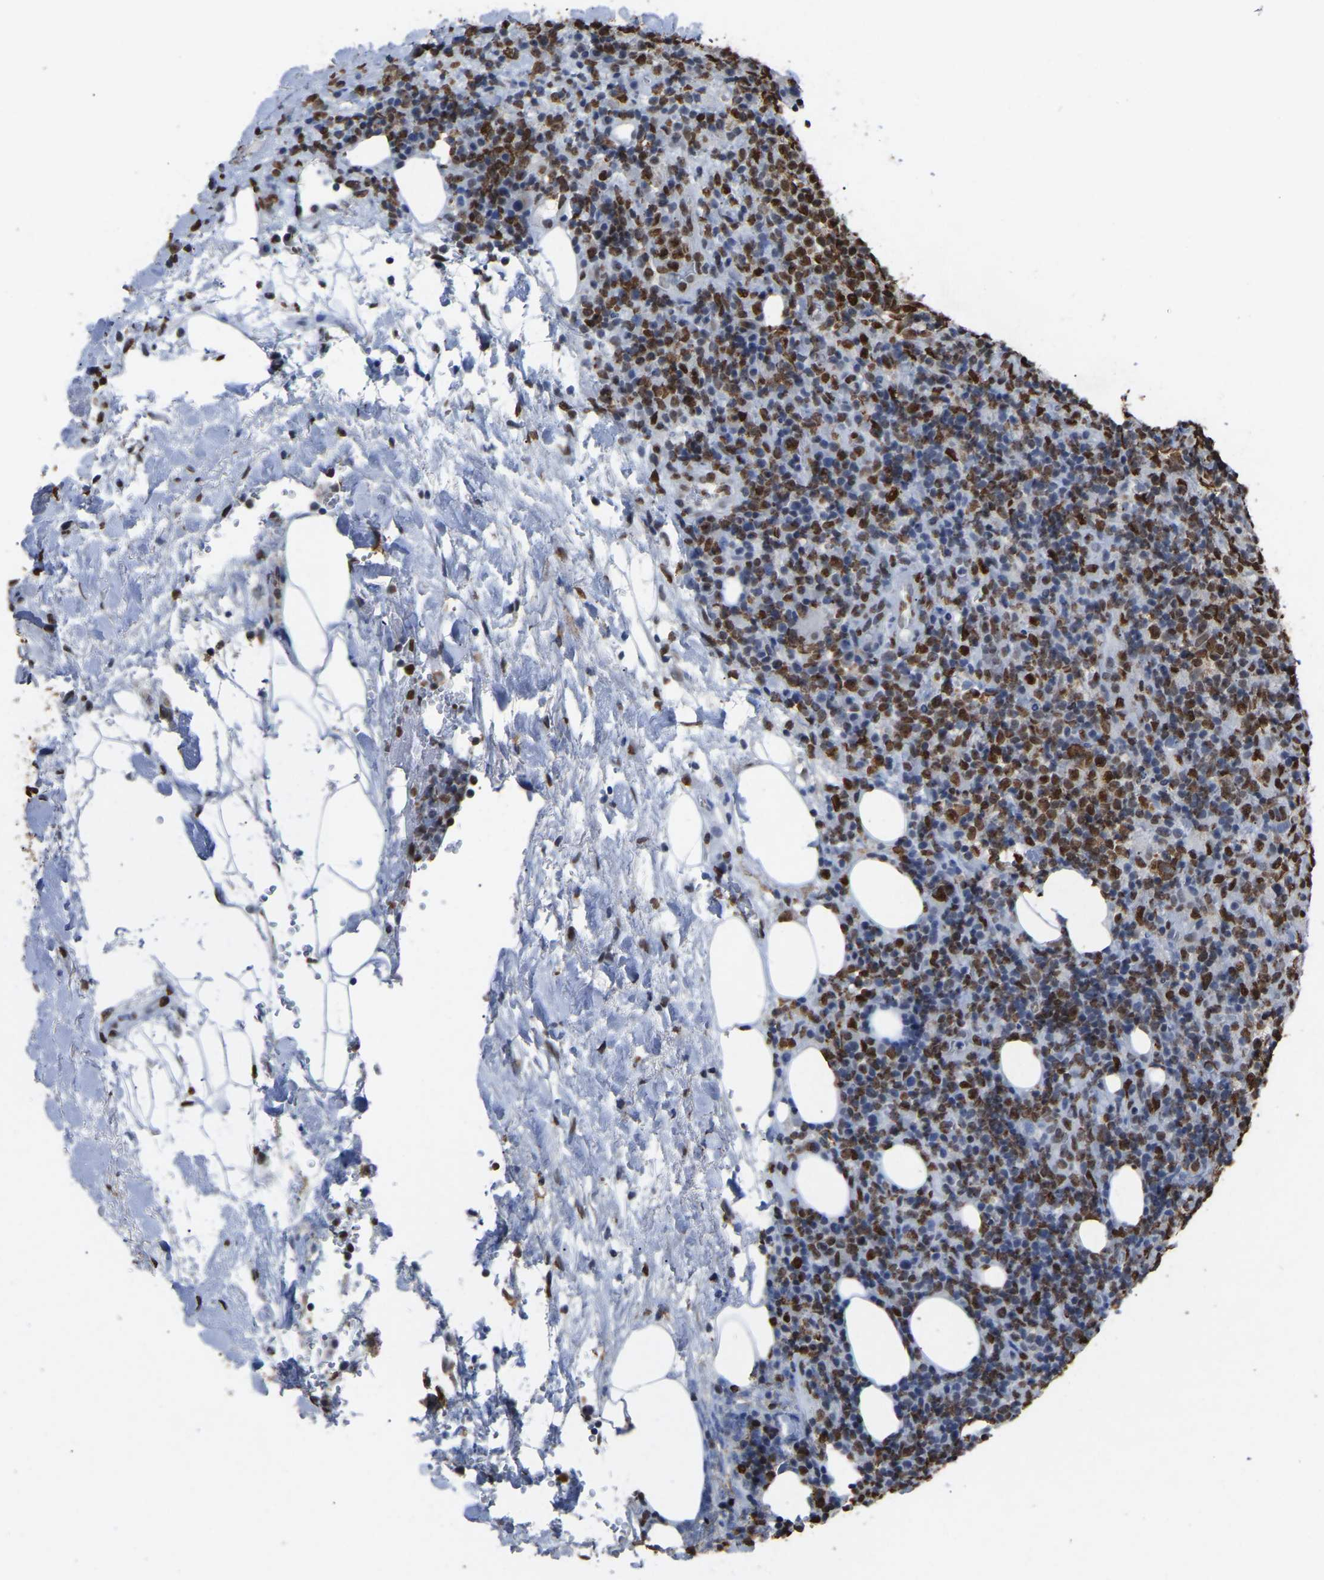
{"staining": {"intensity": "strong", "quantity": "25%-75%", "location": "nuclear"}, "tissue": "lymphoma", "cell_type": "Tumor cells", "image_type": "cancer", "snomed": [{"axis": "morphology", "description": "Malignant lymphoma, non-Hodgkin's type, High grade"}, {"axis": "topography", "description": "Lymph node"}], "caption": "High-magnification brightfield microscopy of lymphoma stained with DAB (3,3'-diaminobenzidine) (brown) and counterstained with hematoxylin (blue). tumor cells exhibit strong nuclear expression is identified in approximately25%-75% of cells.", "gene": "RBL2", "patient": {"sex": "female", "age": 76}}